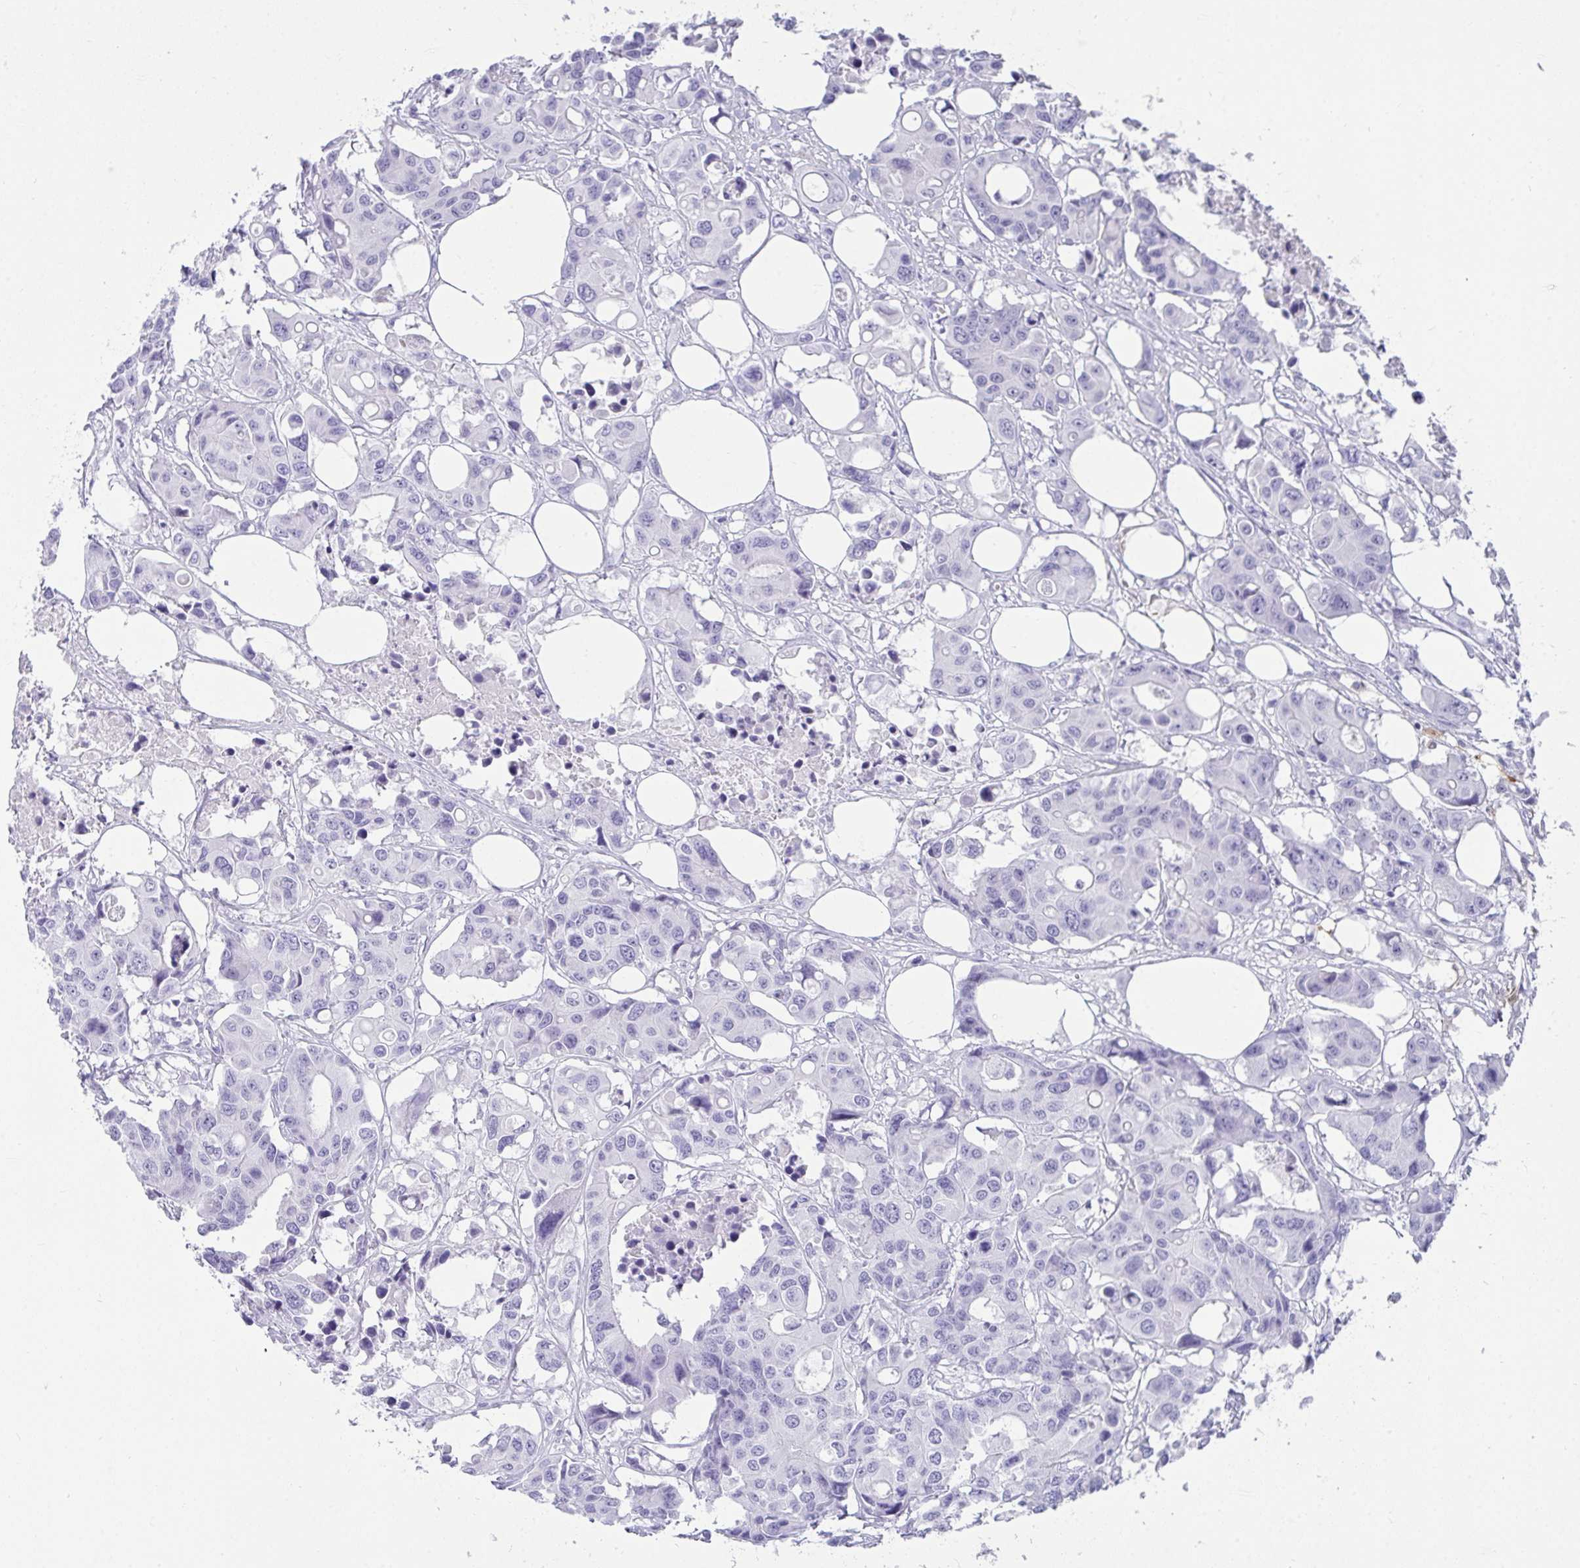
{"staining": {"intensity": "negative", "quantity": "none", "location": "none"}, "tissue": "colorectal cancer", "cell_type": "Tumor cells", "image_type": "cancer", "snomed": [{"axis": "morphology", "description": "Adenocarcinoma, NOS"}, {"axis": "topography", "description": "Colon"}], "caption": "There is no significant staining in tumor cells of colorectal adenocarcinoma.", "gene": "HSPB6", "patient": {"sex": "male", "age": 77}}